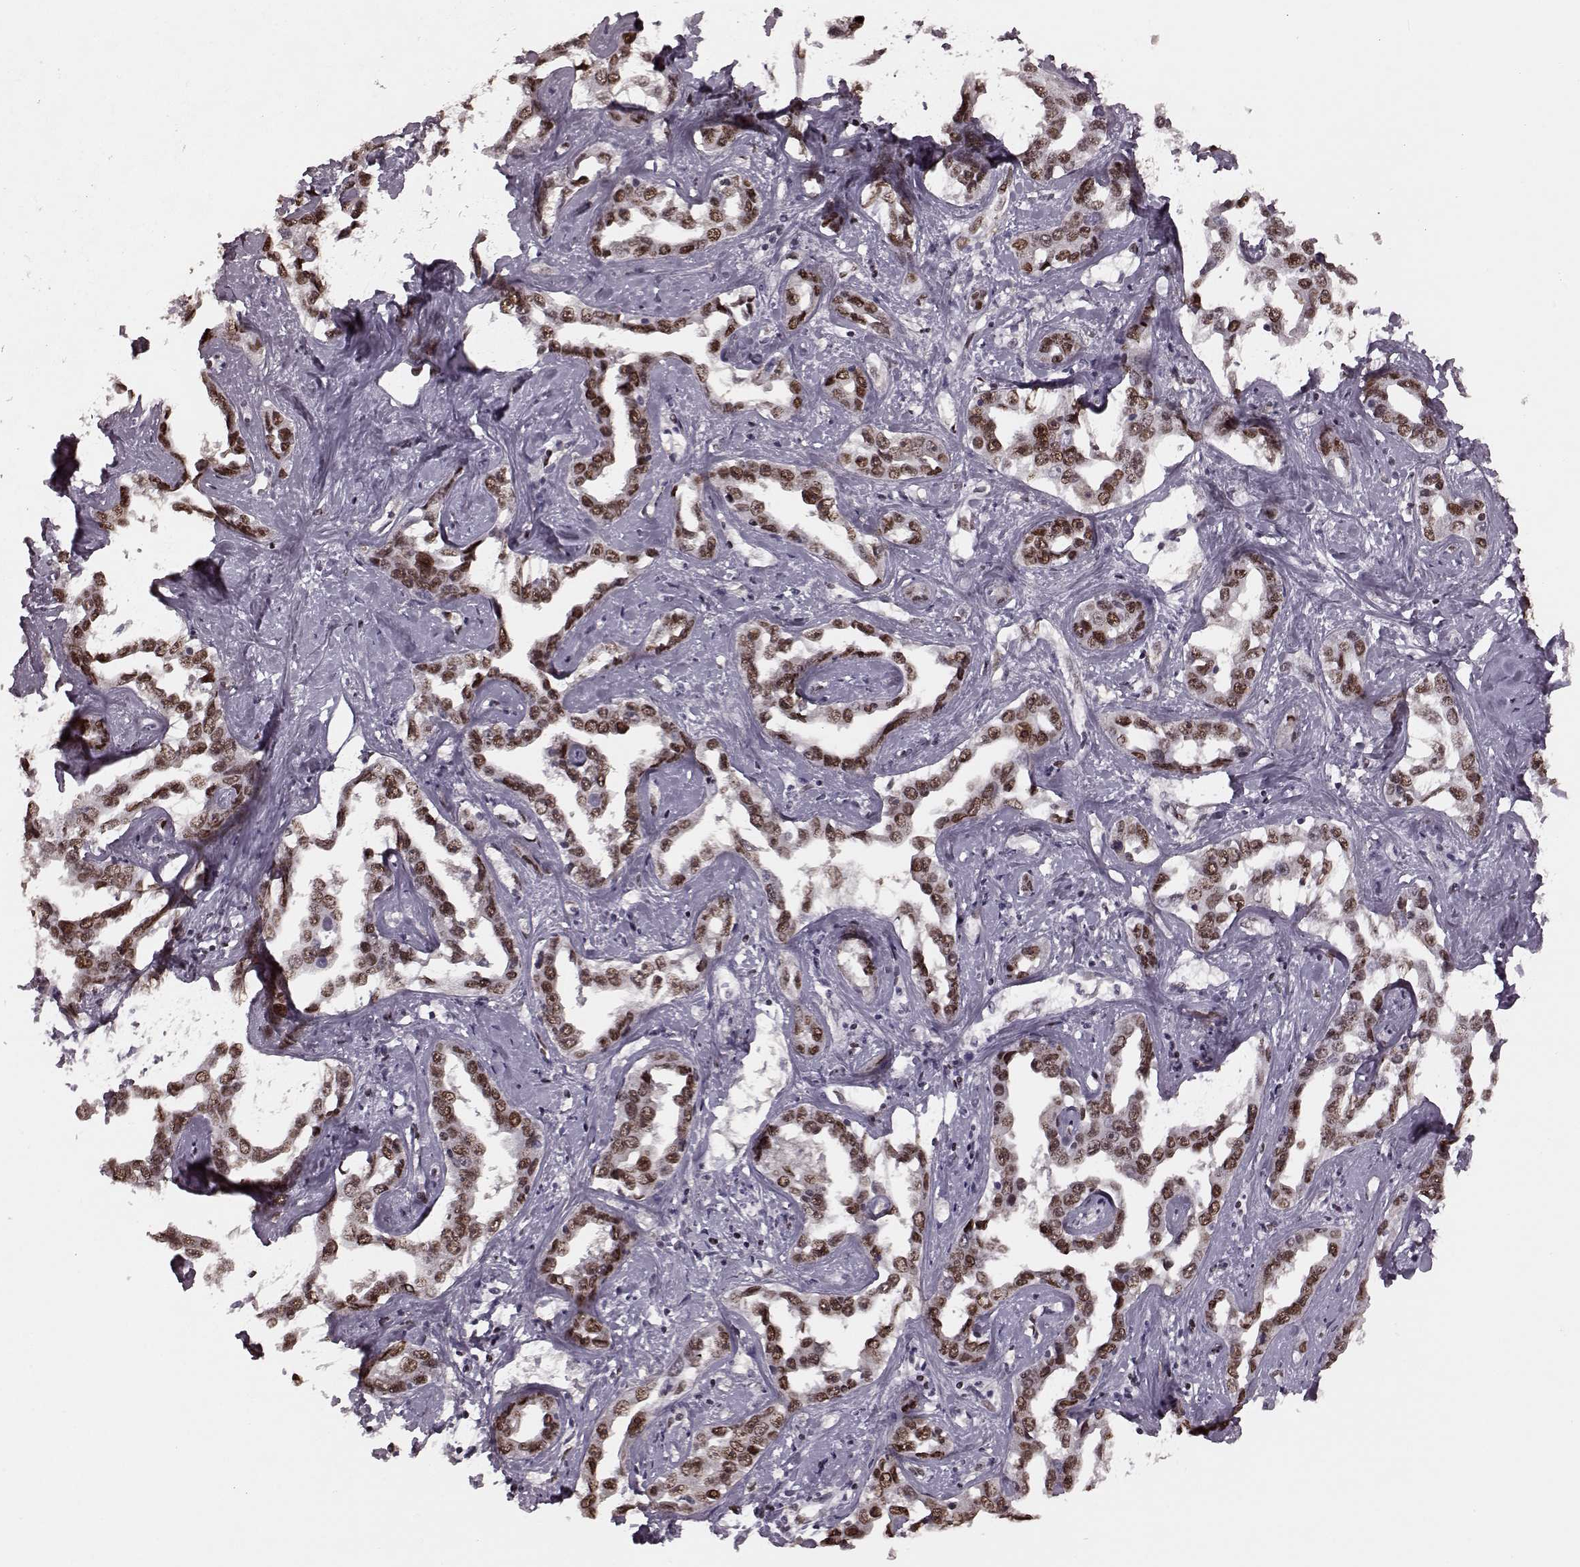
{"staining": {"intensity": "strong", "quantity": ">75%", "location": "nuclear"}, "tissue": "liver cancer", "cell_type": "Tumor cells", "image_type": "cancer", "snomed": [{"axis": "morphology", "description": "Cholangiocarcinoma"}, {"axis": "topography", "description": "Liver"}], "caption": "Brown immunohistochemical staining in human liver cholangiocarcinoma shows strong nuclear expression in about >75% of tumor cells. The staining was performed using DAB (3,3'-diaminobenzidine) to visualize the protein expression in brown, while the nuclei were stained in blue with hematoxylin (Magnification: 20x).", "gene": "NR2C1", "patient": {"sex": "male", "age": 59}}